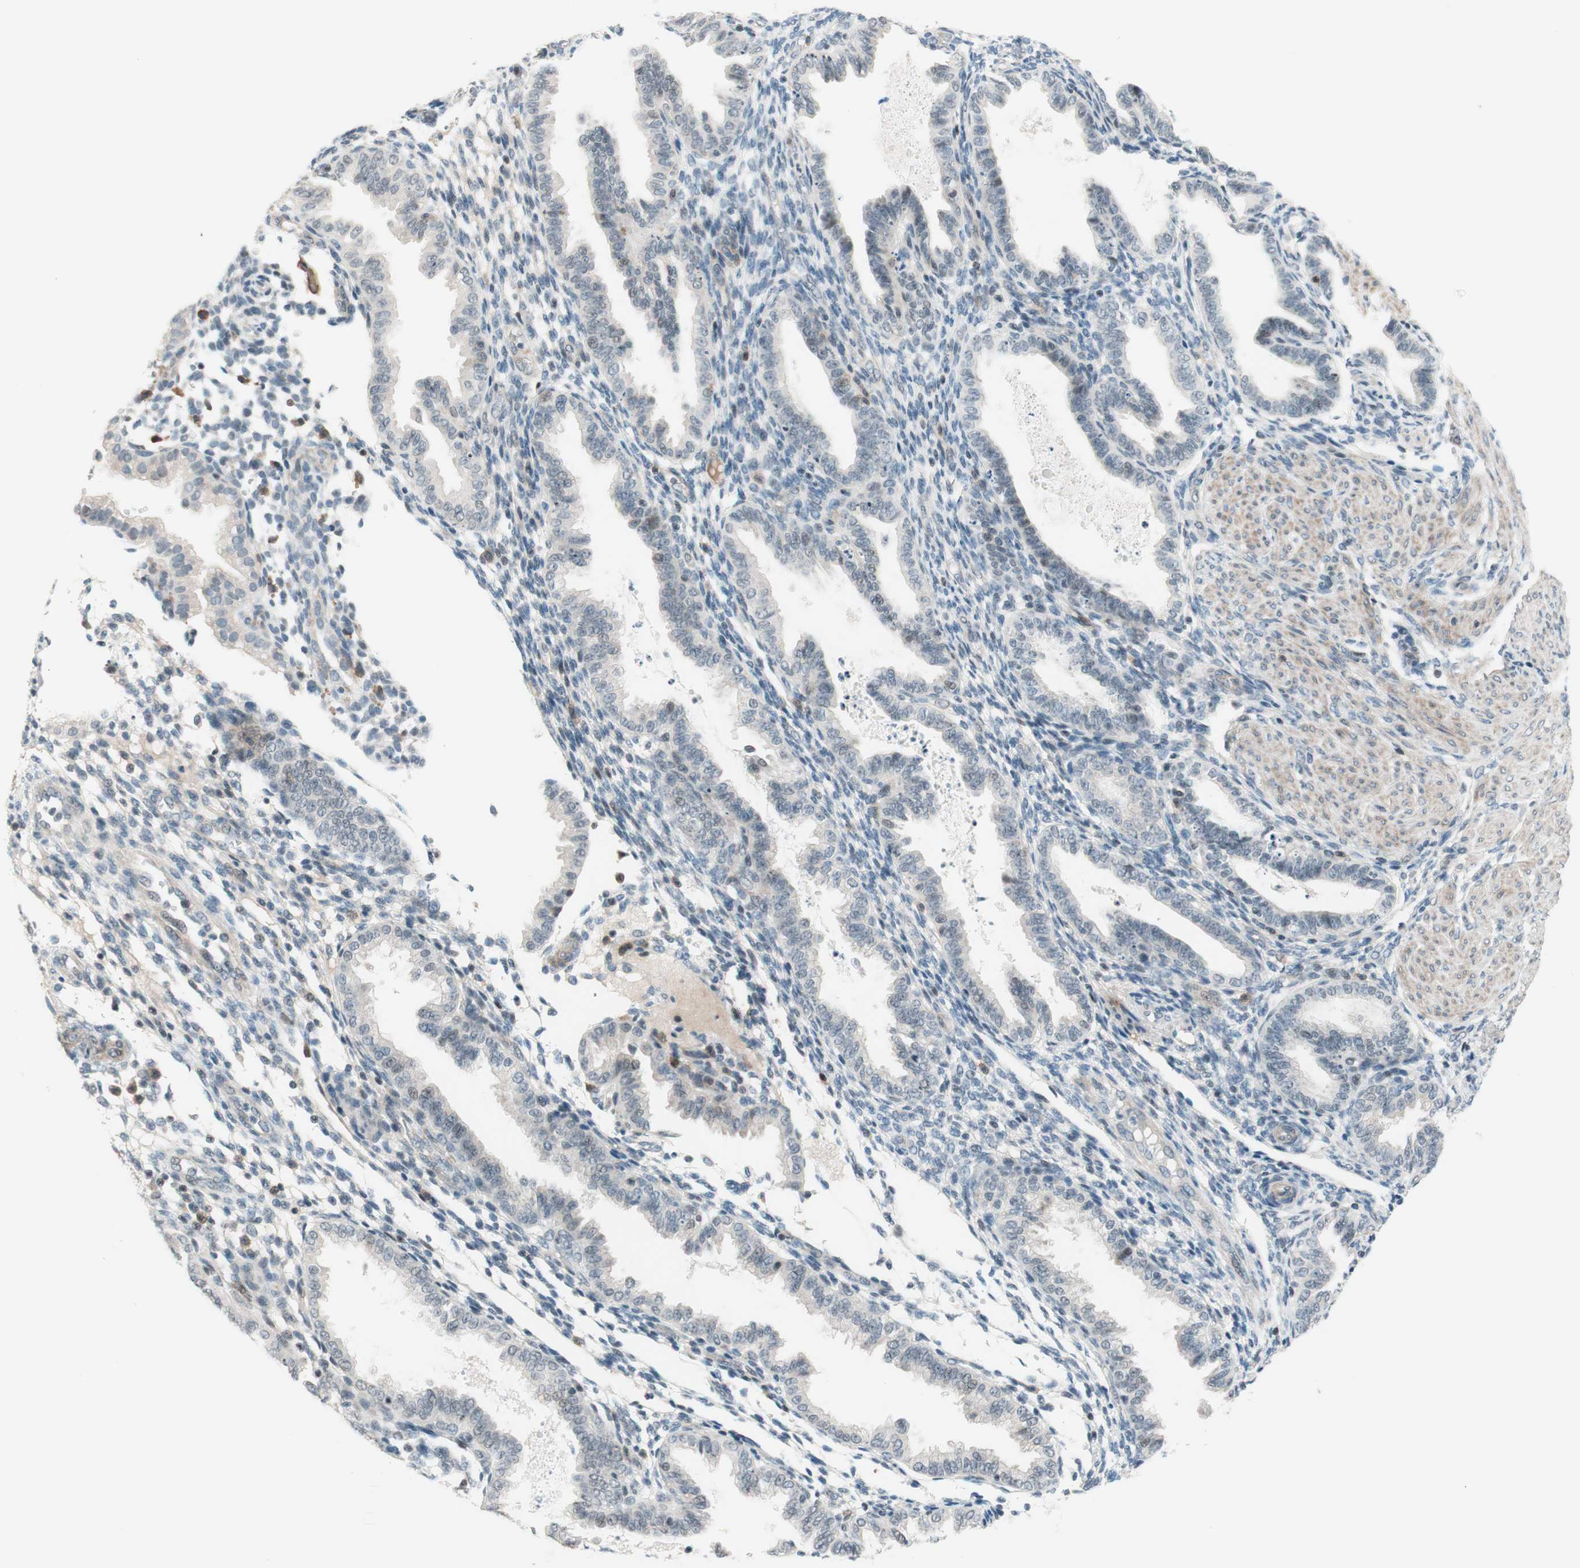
{"staining": {"intensity": "negative", "quantity": "none", "location": "none"}, "tissue": "endometrium", "cell_type": "Cells in endometrial stroma", "image_type": "normal", "snomed": [{"axis": "morphology", "description": "Normal tissue, NOS"}, {"axis": "topography", "description": "Endometrium"}], "caption": "DAB (3,3'-diaminobenzidine) immunohistochemical staining of benign human endometrium exhibits no significant positivity in cells in endometrial stroma.", "gene": "JPH1", "patient": {"sex": "female", "age": 33}}